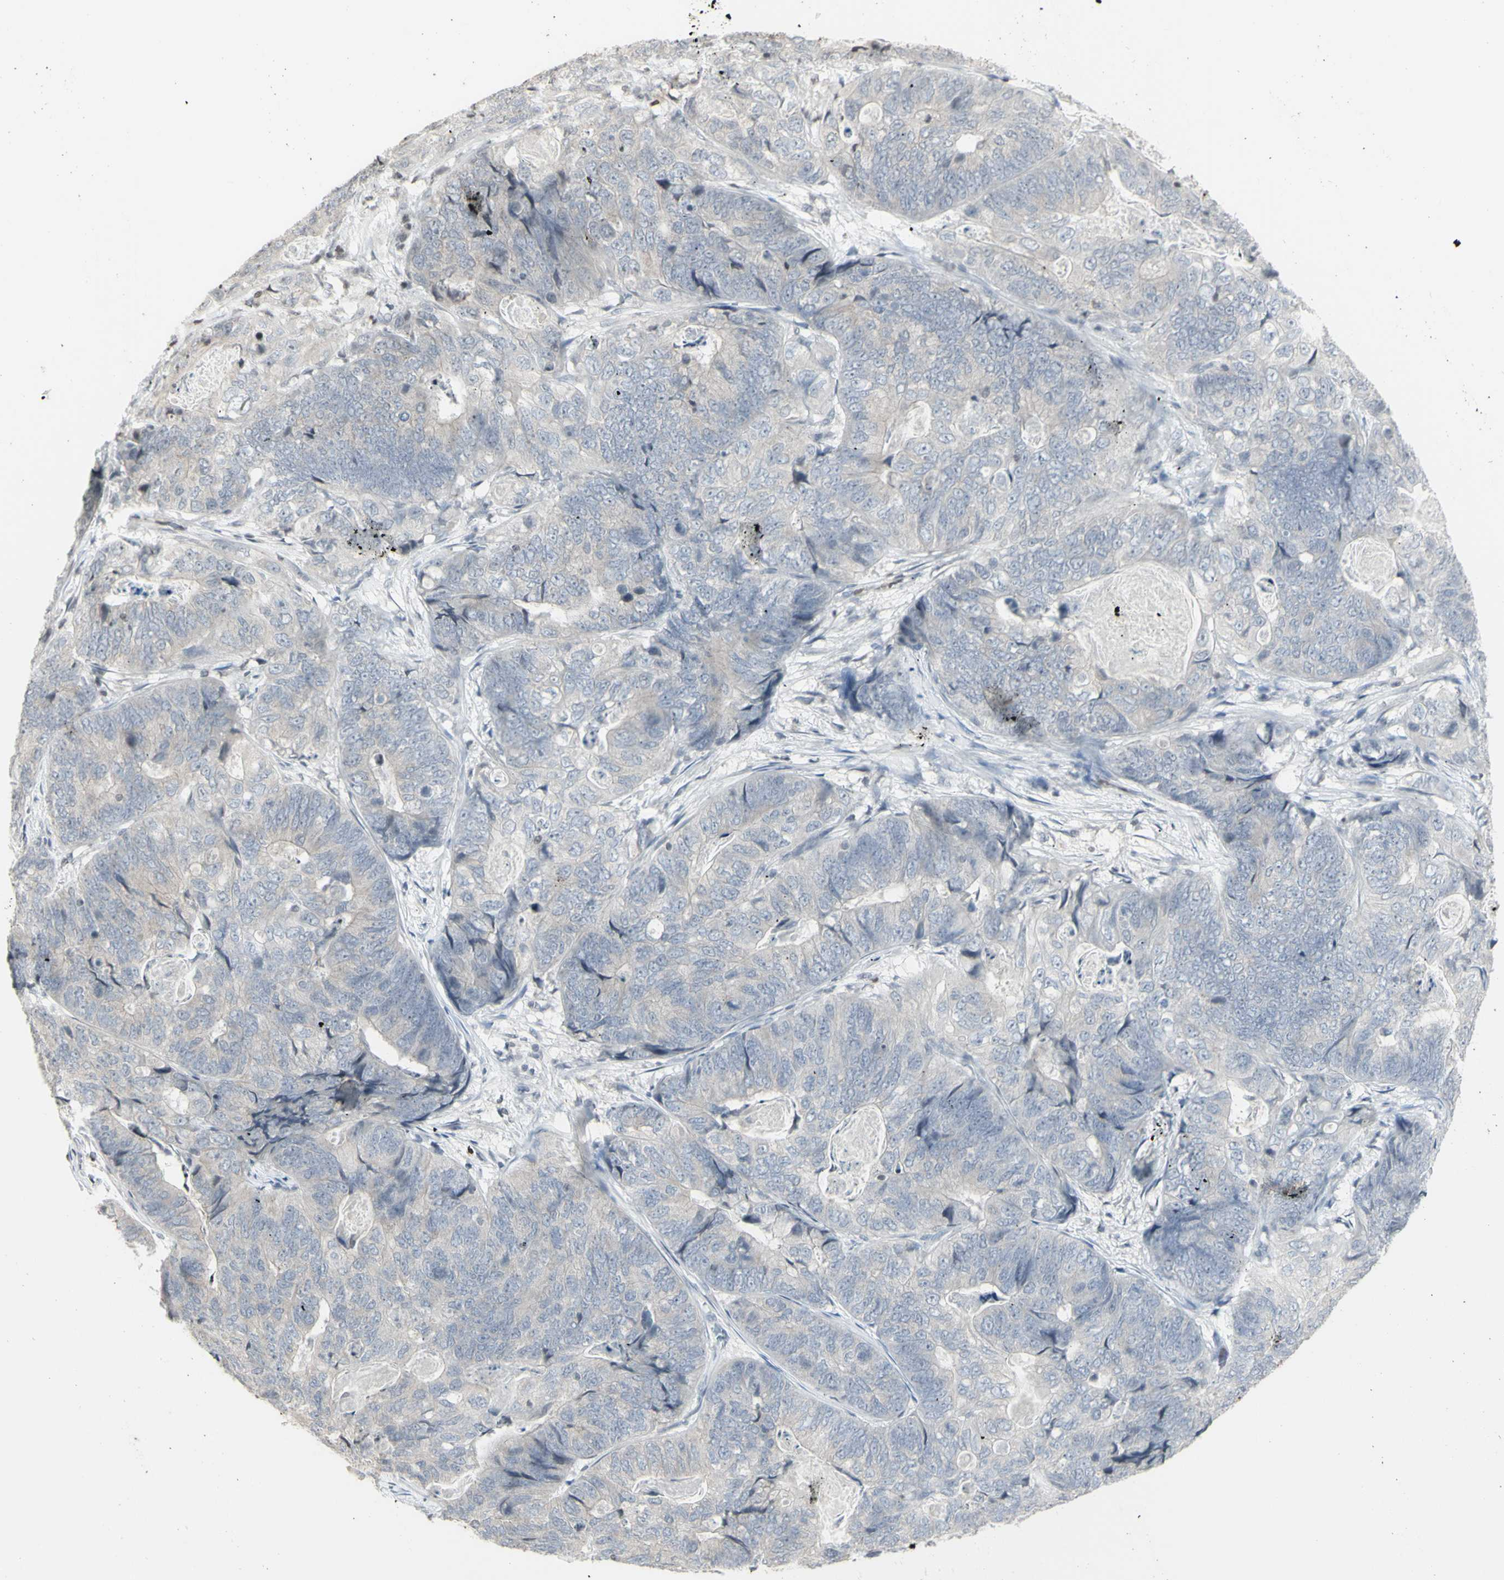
{"staining": {"intensity": "negative", "quantity": "none", "location": "none"}, "tissue": "stomach cancer", "cell_type": "Tumor cells", "image_type": "cancer", "snomed": [{"axis": "morphology", "description": "Adenocarcinoma, NOS"}, {"axis": "topography", "description": "Stomach"}], "caption": "Photomicrograph shows no significant protein positivity in tumor cells of adenocarcinoma (stomach).", "gene": "MUC5AC", "patient": {"sex": "female", "age": 89}}